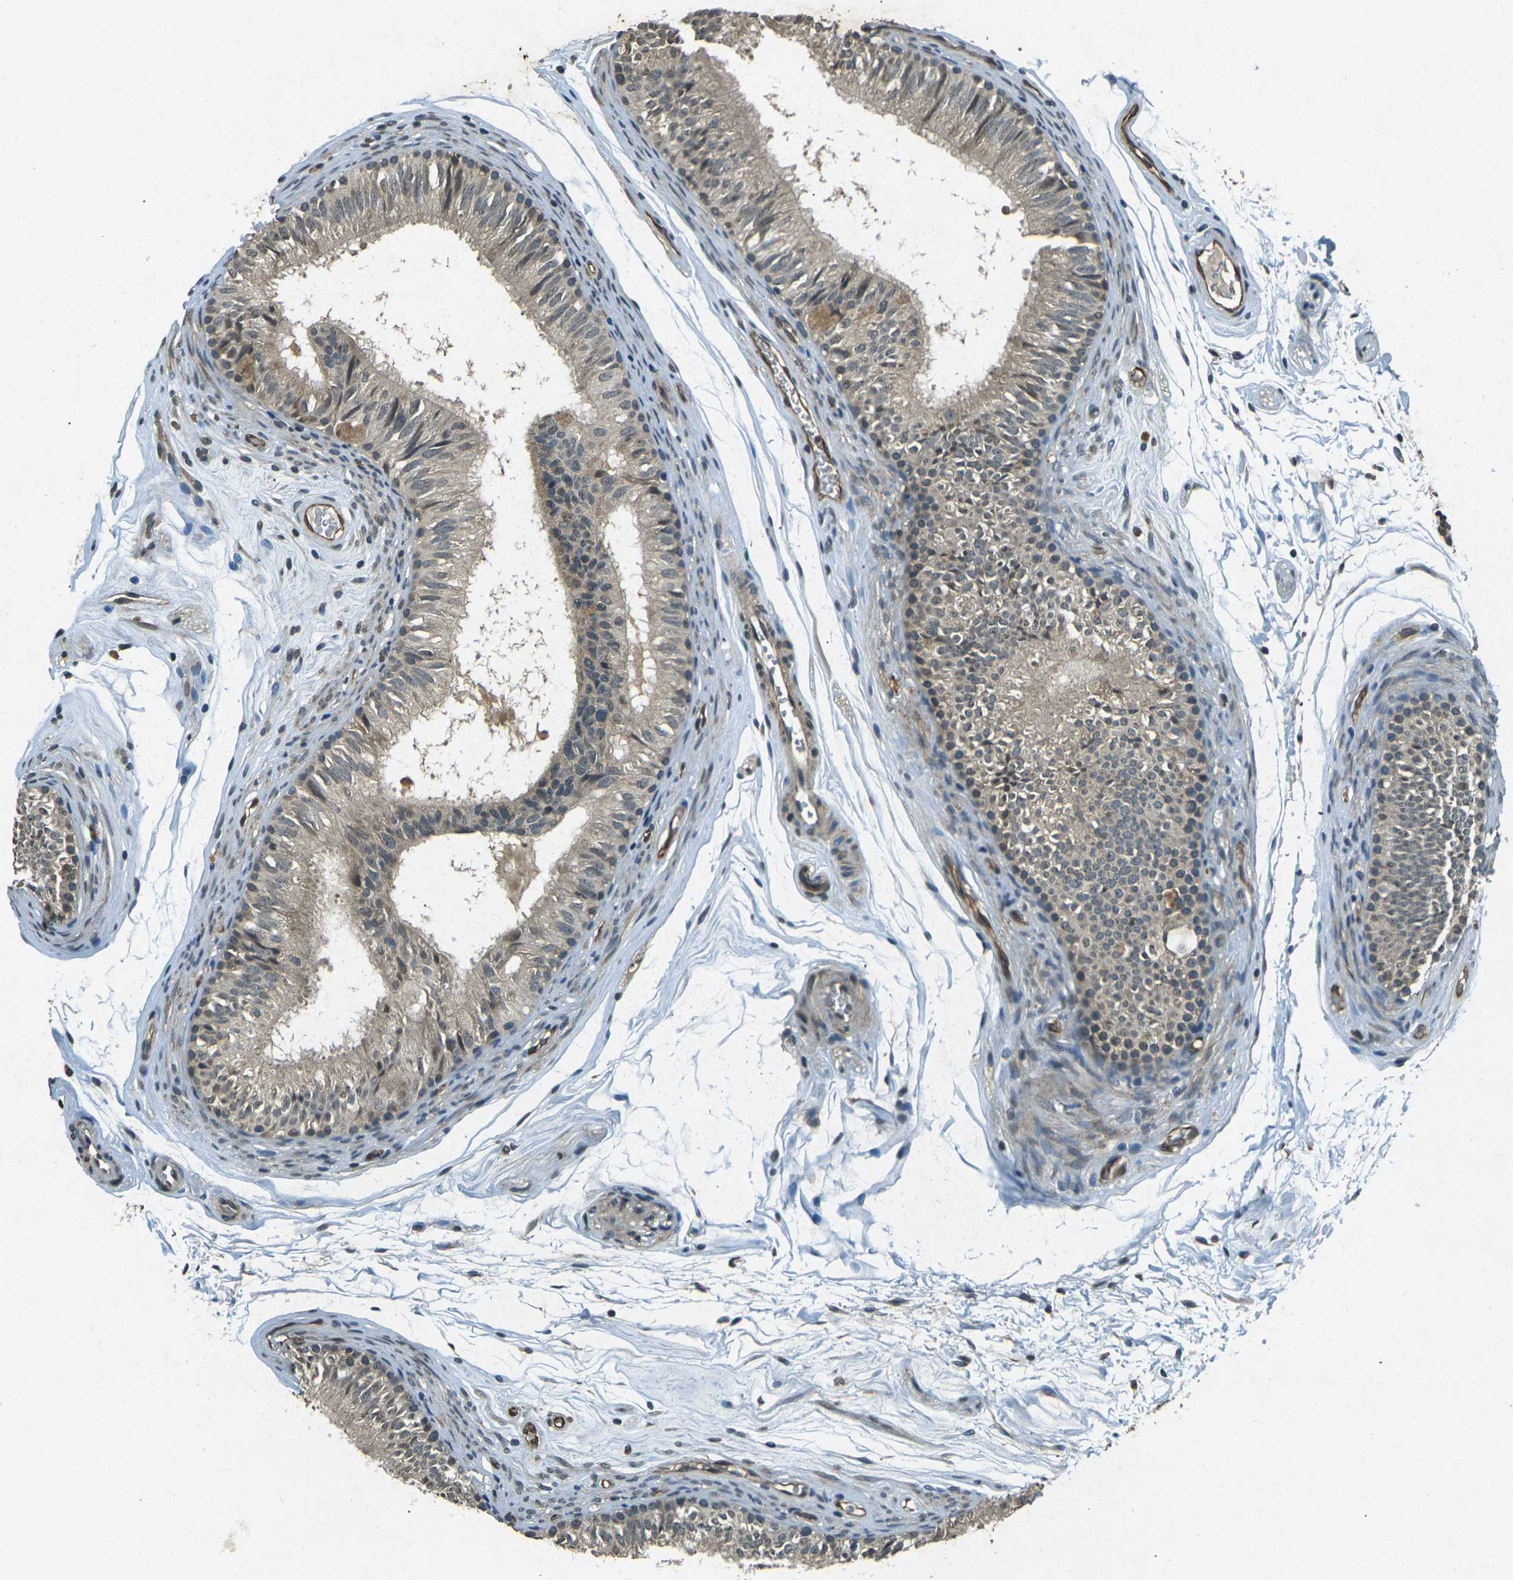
{"staining": {"intensity": "moderate", "quantity": ">75%", "location": "cytoplasmic/membranous"}, "tissue": "epididymis", "cell_type": "Glandular cells", "image_type": "normal", "snomed": [{"axis": "morphology", "description": "Normal tissue, NOS"}, {"axis": "topography", "description": "Epididymis"}], "caption": "About >75% of glandular cells in benign human epididymis exhibit moderate cytoplasmic/membranous protein staining as visualized by brown immunohistochemical staining.", "gene": "PDE2A", "patient": {"sex": "male", "age": 36}}